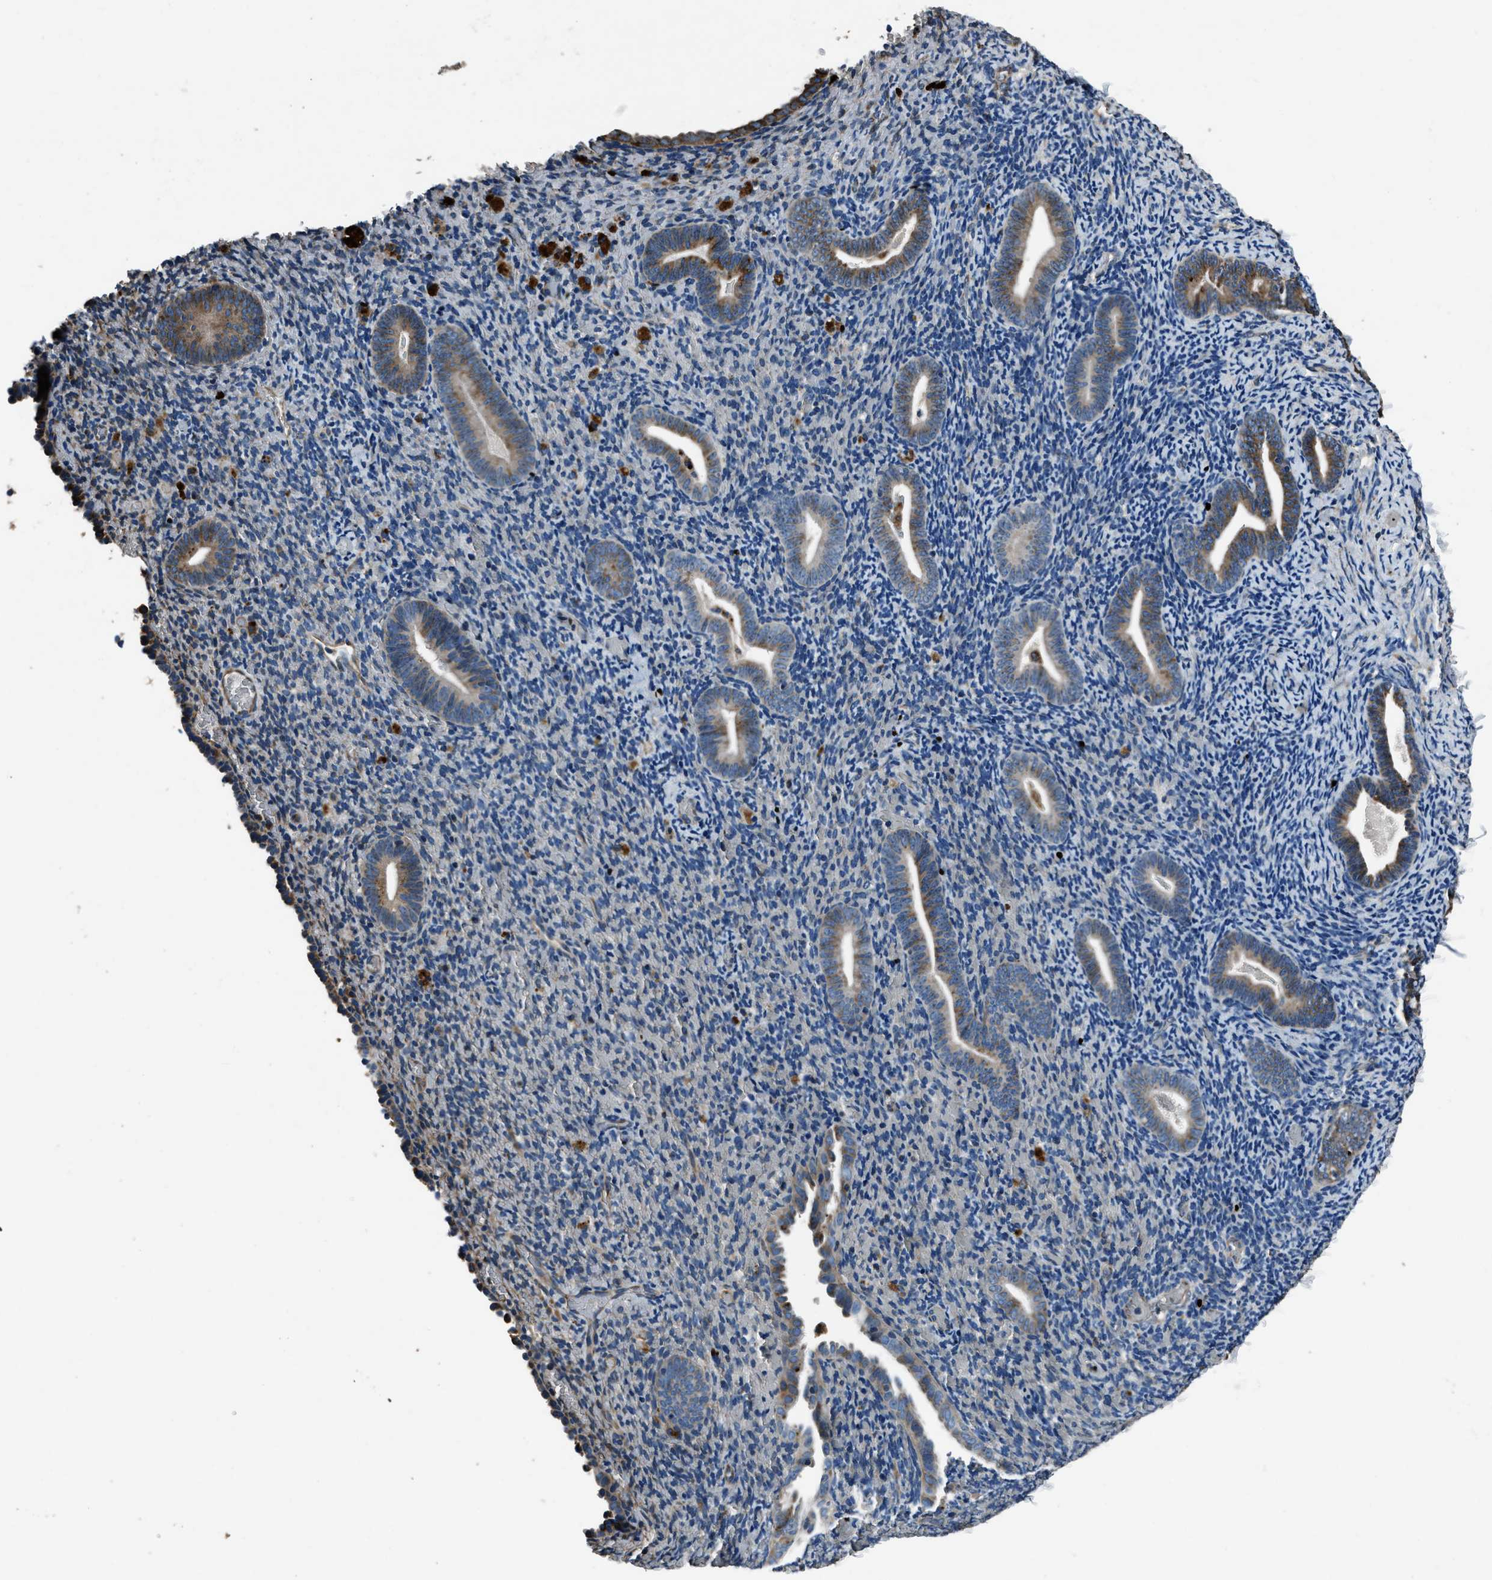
{"staining": {"intensity": "weak", "quantity": "<25%", "location": "cytoplasmic/membranous"}, "tissue": "endometrium", "cell_type": "Cells in endometrial stroma", "image_type": "normal", "snomed": [{"axis": "morphology", "description": "Normal tissue, NOS"}, {"axis": "topography", "description": "Endometrium"}], "caption": "A high-resolution photomicrograph shows immunohistochemistry staining of benign endometrium, which shows no significant expression in cells in endometrial stroma. Brightfield microscopy of IHC stained with DAB (brown) and hematoxylin (blue), captured at high magnification.", "gene": "OGDH", "patient": {"sex": "female", "age": 51}}